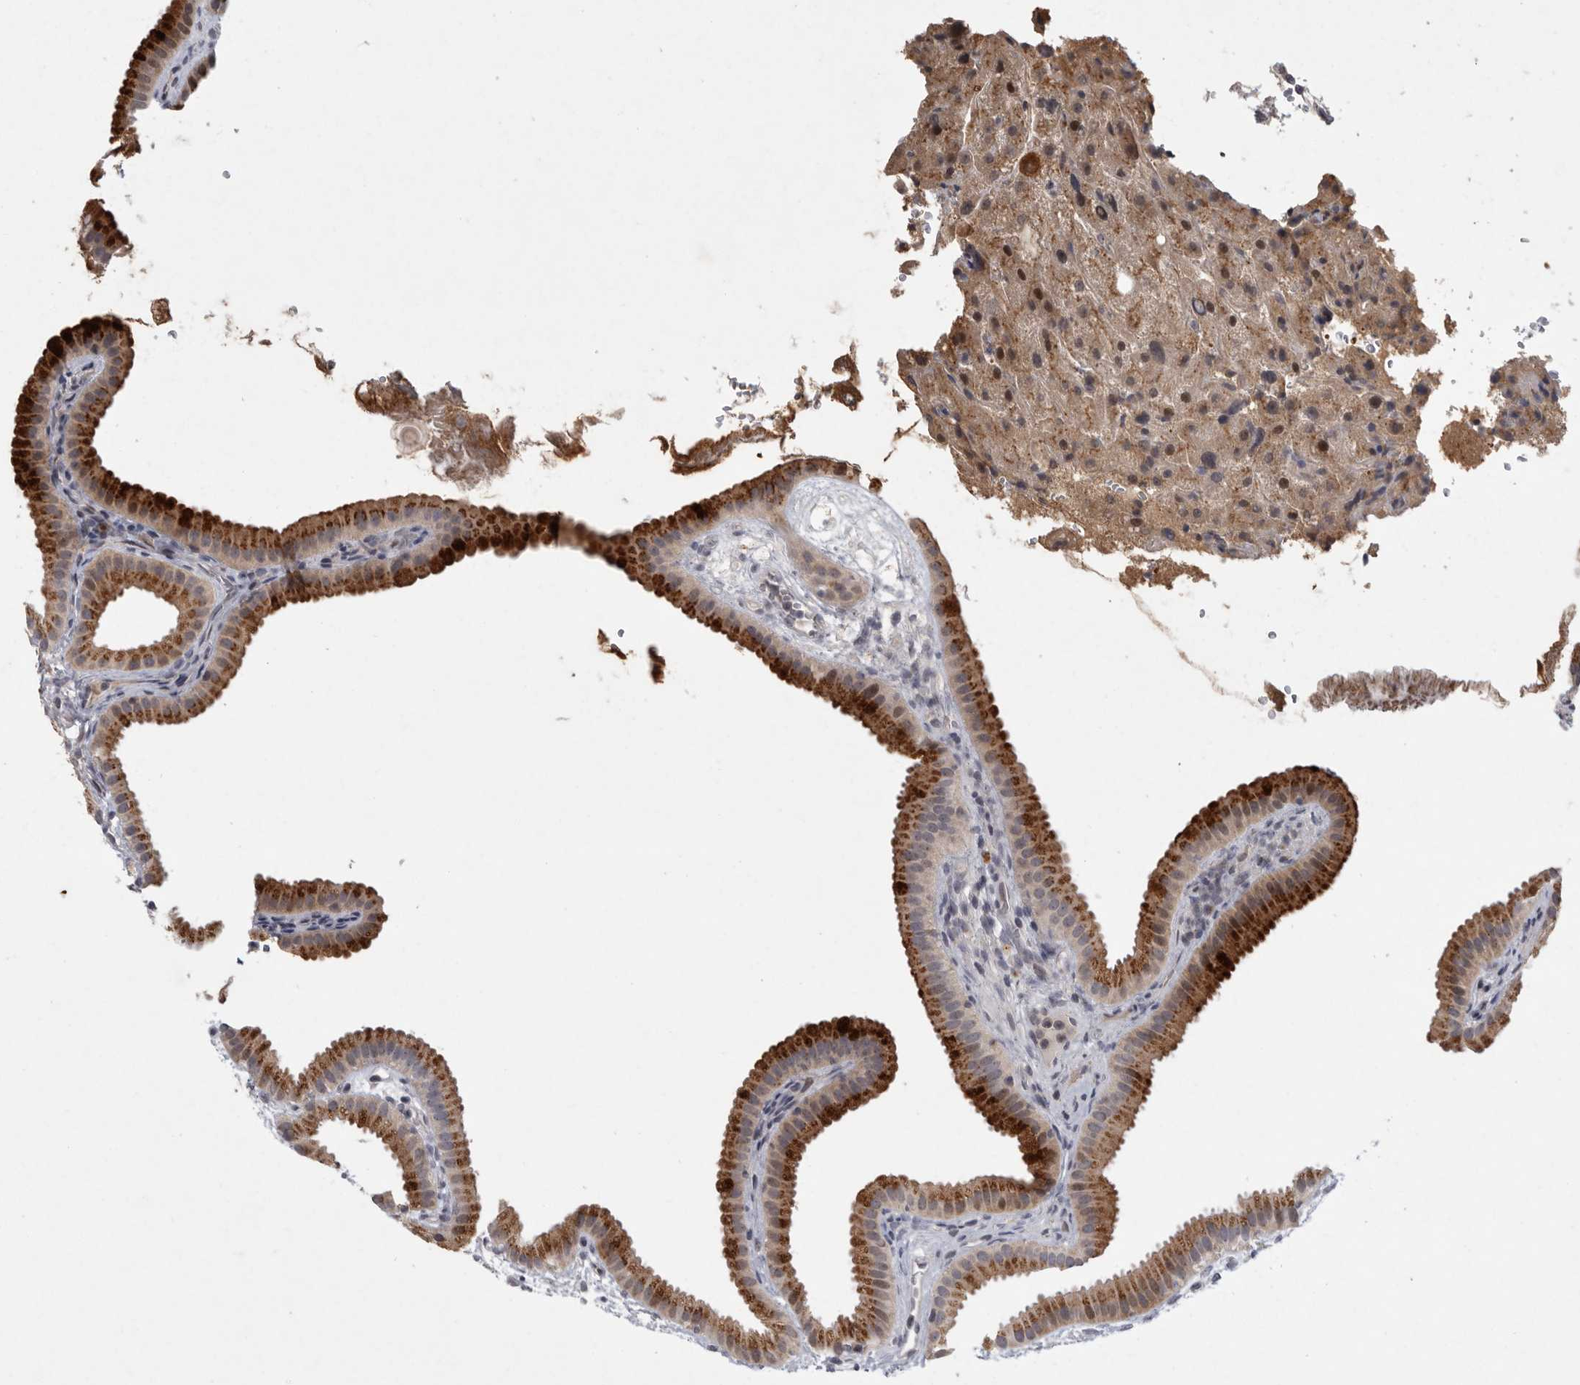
{"staining": {"intensity": "strong", "quantity": ">75%", "location": "cytoplasmic/membranous"}, "tissue": "gallbladder", "cell_type": "Glandular cells", "image_type": "normal", "snomed": [{"axis": "morphology", "description": "Normal tissue, NOS"}, {"axis": "topography", "description": "Gallbladder"}], "caption": "Immunohistochemistry (IHC) of normal human gallbladder reveals high levels of strong cytoplasmic/membranous positivity in approximately >75% of glandular cells.", "gene": "MAN2A1", "patient": {"sex": "female", "age": 64}}